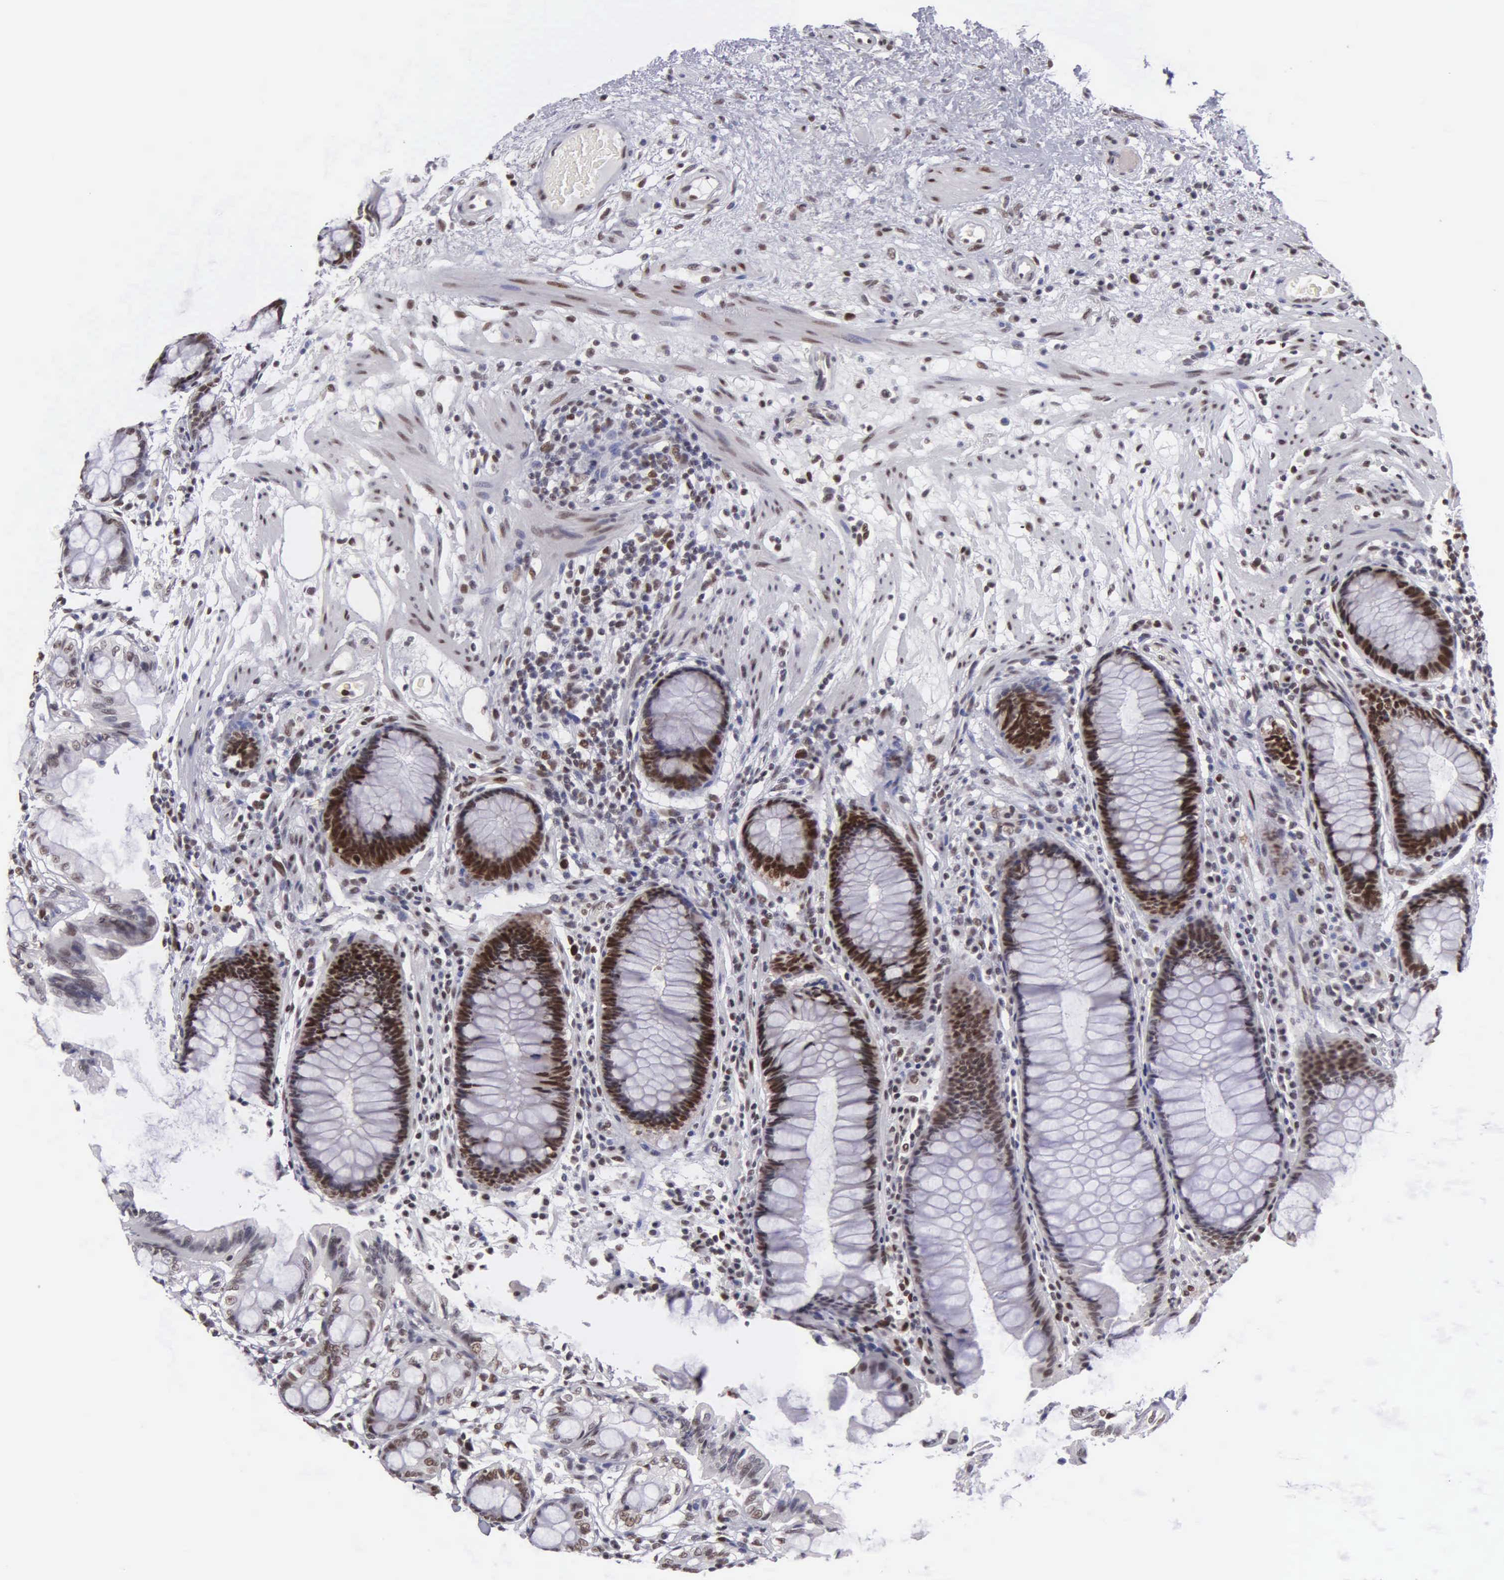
{"staining": {"intensity": "strong", "quantity": "25%-75%", "location": "nuclear"}, "tissue": "rectum", "cell_type": "Glandular cells", "image_type": "normal", "snomed": [{"axis": "morphology", "description": "Normal tissue, NOS"}, {"axis": "topography", "description": "Rectum"}], "caption": "Immunohistochemistry of normal human rectum exhibits high levels of strong nuclear expression in about 25%-75% of glandular cells.", "gene": "UBR7", "patient": {"sex": "male", "age": 77}}